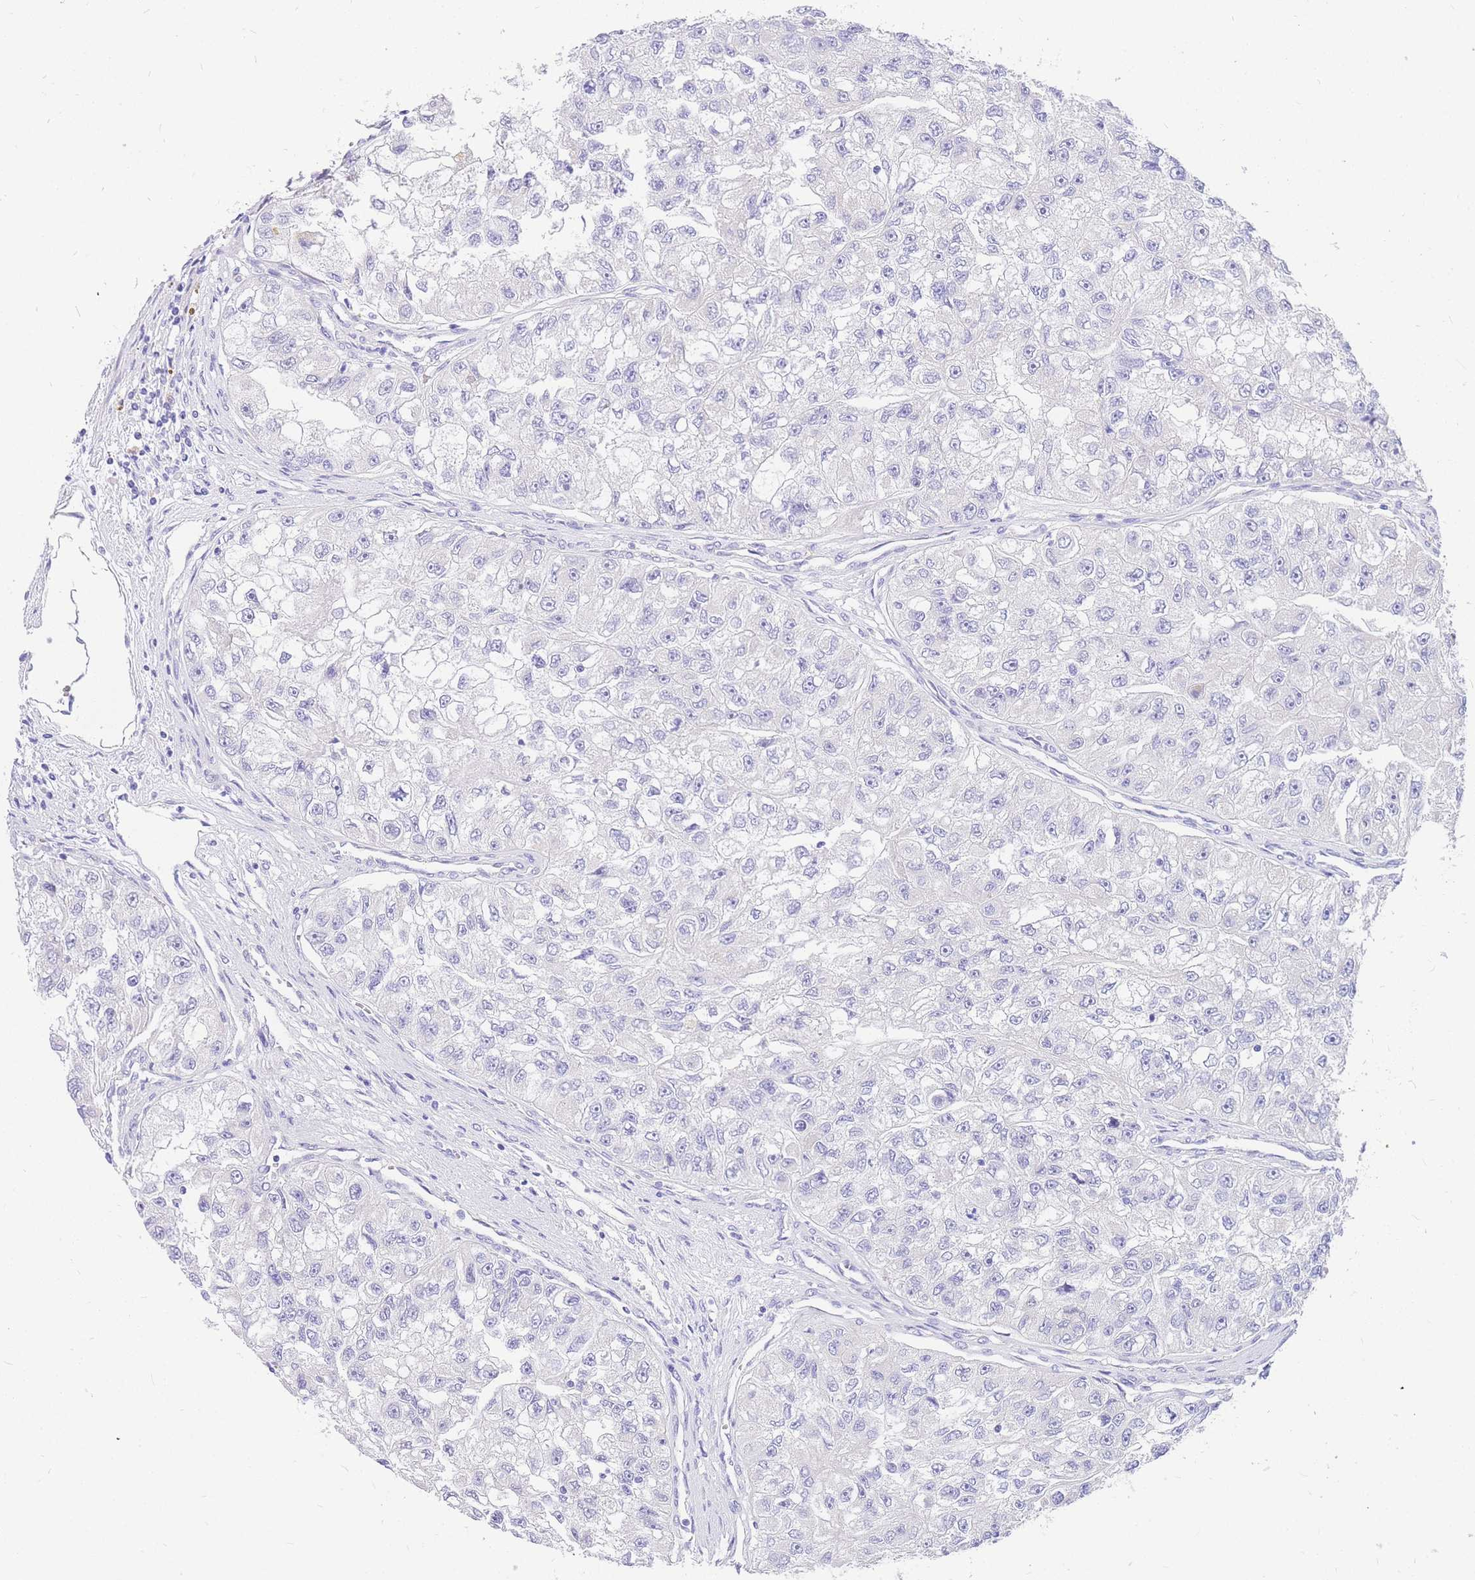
{"staining": {"intensity": "negative", "quantity": "none", "location": "none"}, "tissue": "renal cancer", "cell_type": "Tumor cells", "image_type": "cancer", "snomed": [{"axis": "morphology", "description": "Adenocarcinoma, NOS"}, {"axis": "topography", "description": "Kidney"}], "caption": "DAB (3,3'-diaminobenzidine) immunohistochemical staining of human renal cancer demonstrates no significant positivity in tumor cells.", "gene": "UPK1A", "patient": {"sex": "male", "age": 63}}